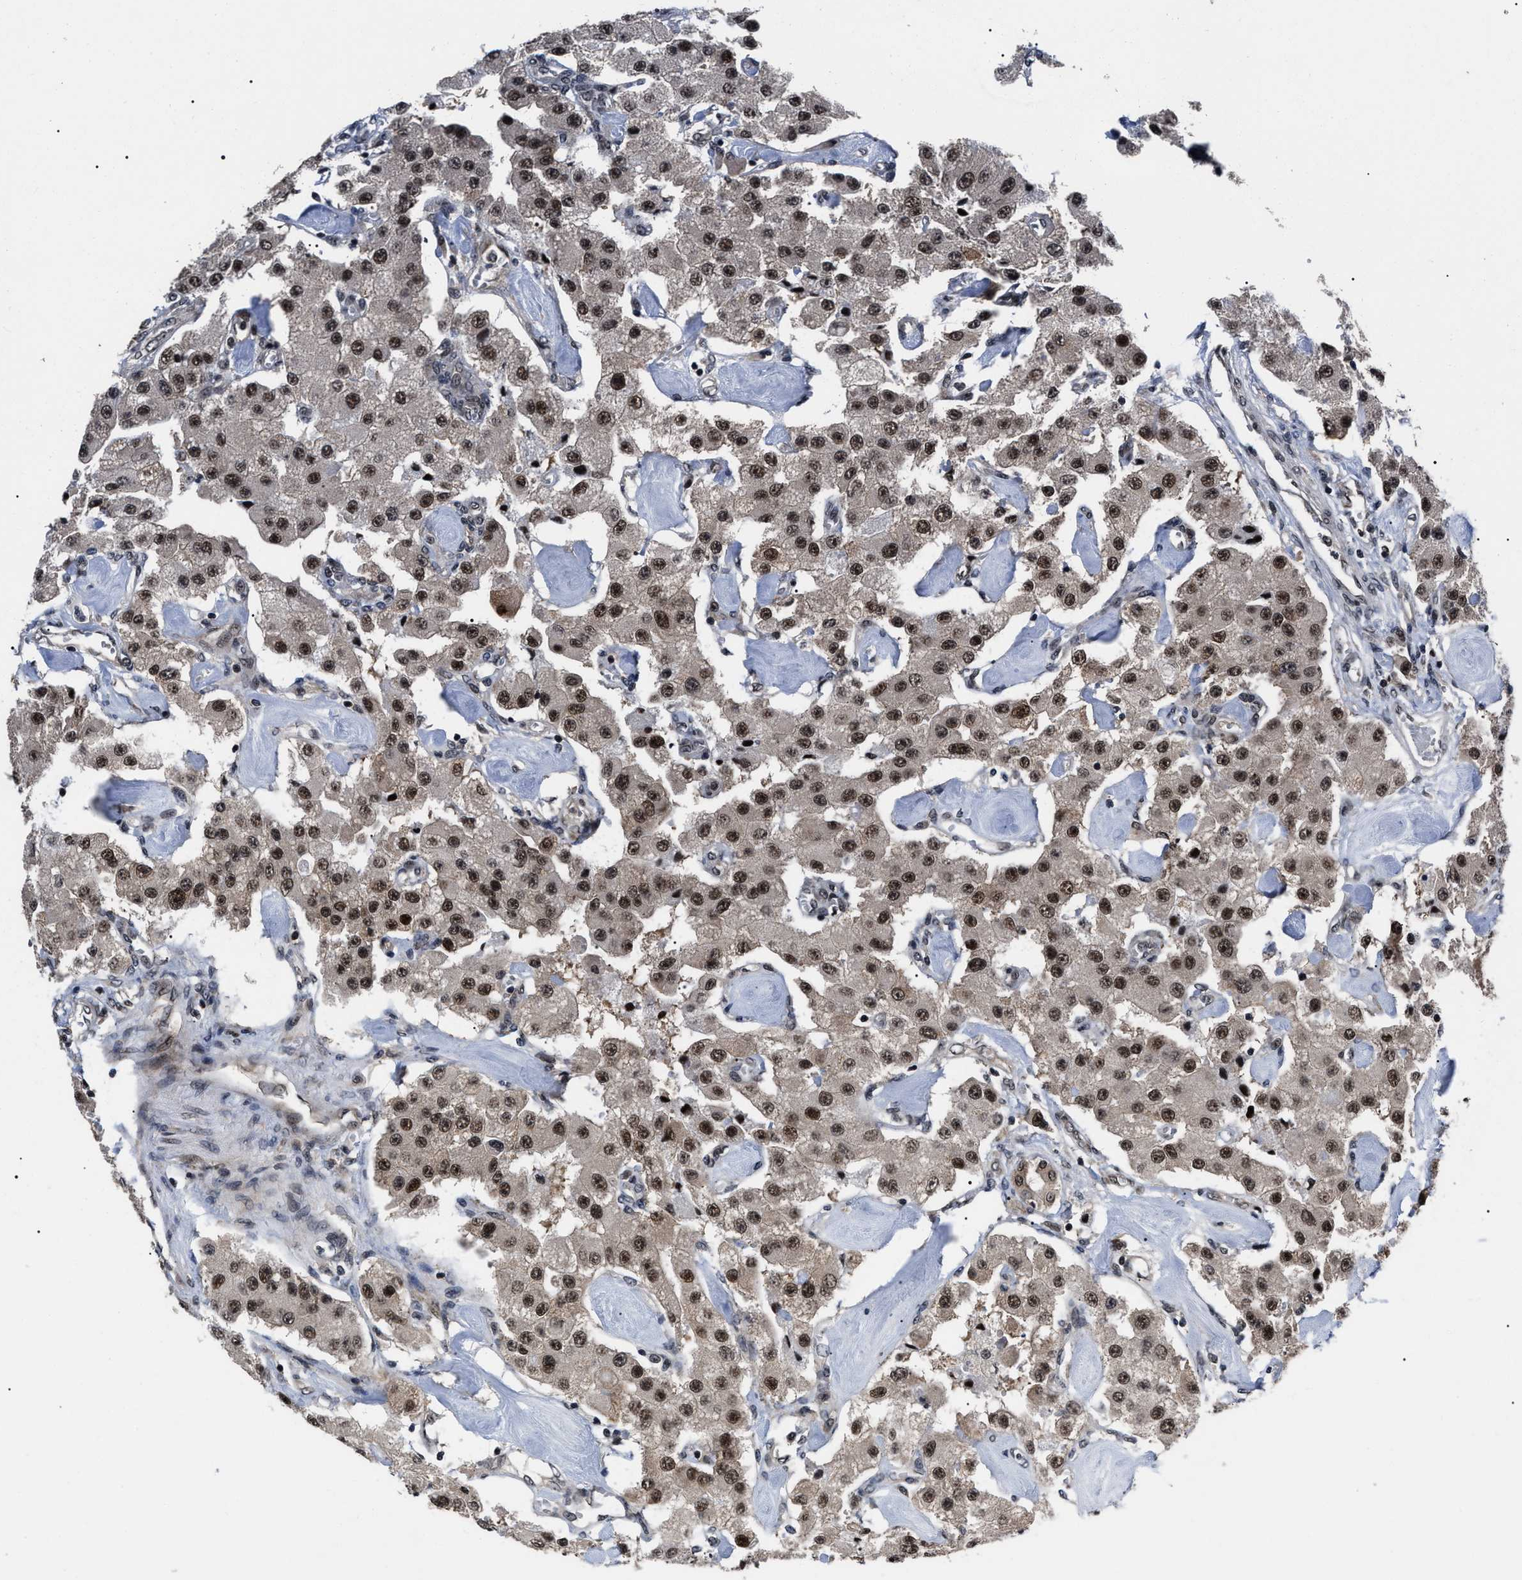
{"staining": {"intensity": "strong", "quantity": ">75%", "location": "nuclear"}, "tissue": "carcinoid", "cell_type": "Tumor cells", "image_type": "cancer", "snomed": [{"axis": "morphology", "description": "Carcinoid, malignant, NOS"}, {"axis": "topography", "description": "Pancreas"}], "caption": "A brown stain shows strong nuclear staining of a protein in human carcinoid (malignant) tumor cells.", "gene": "CSNK2A1", "patient": {"sex": "male", "age": 41}}